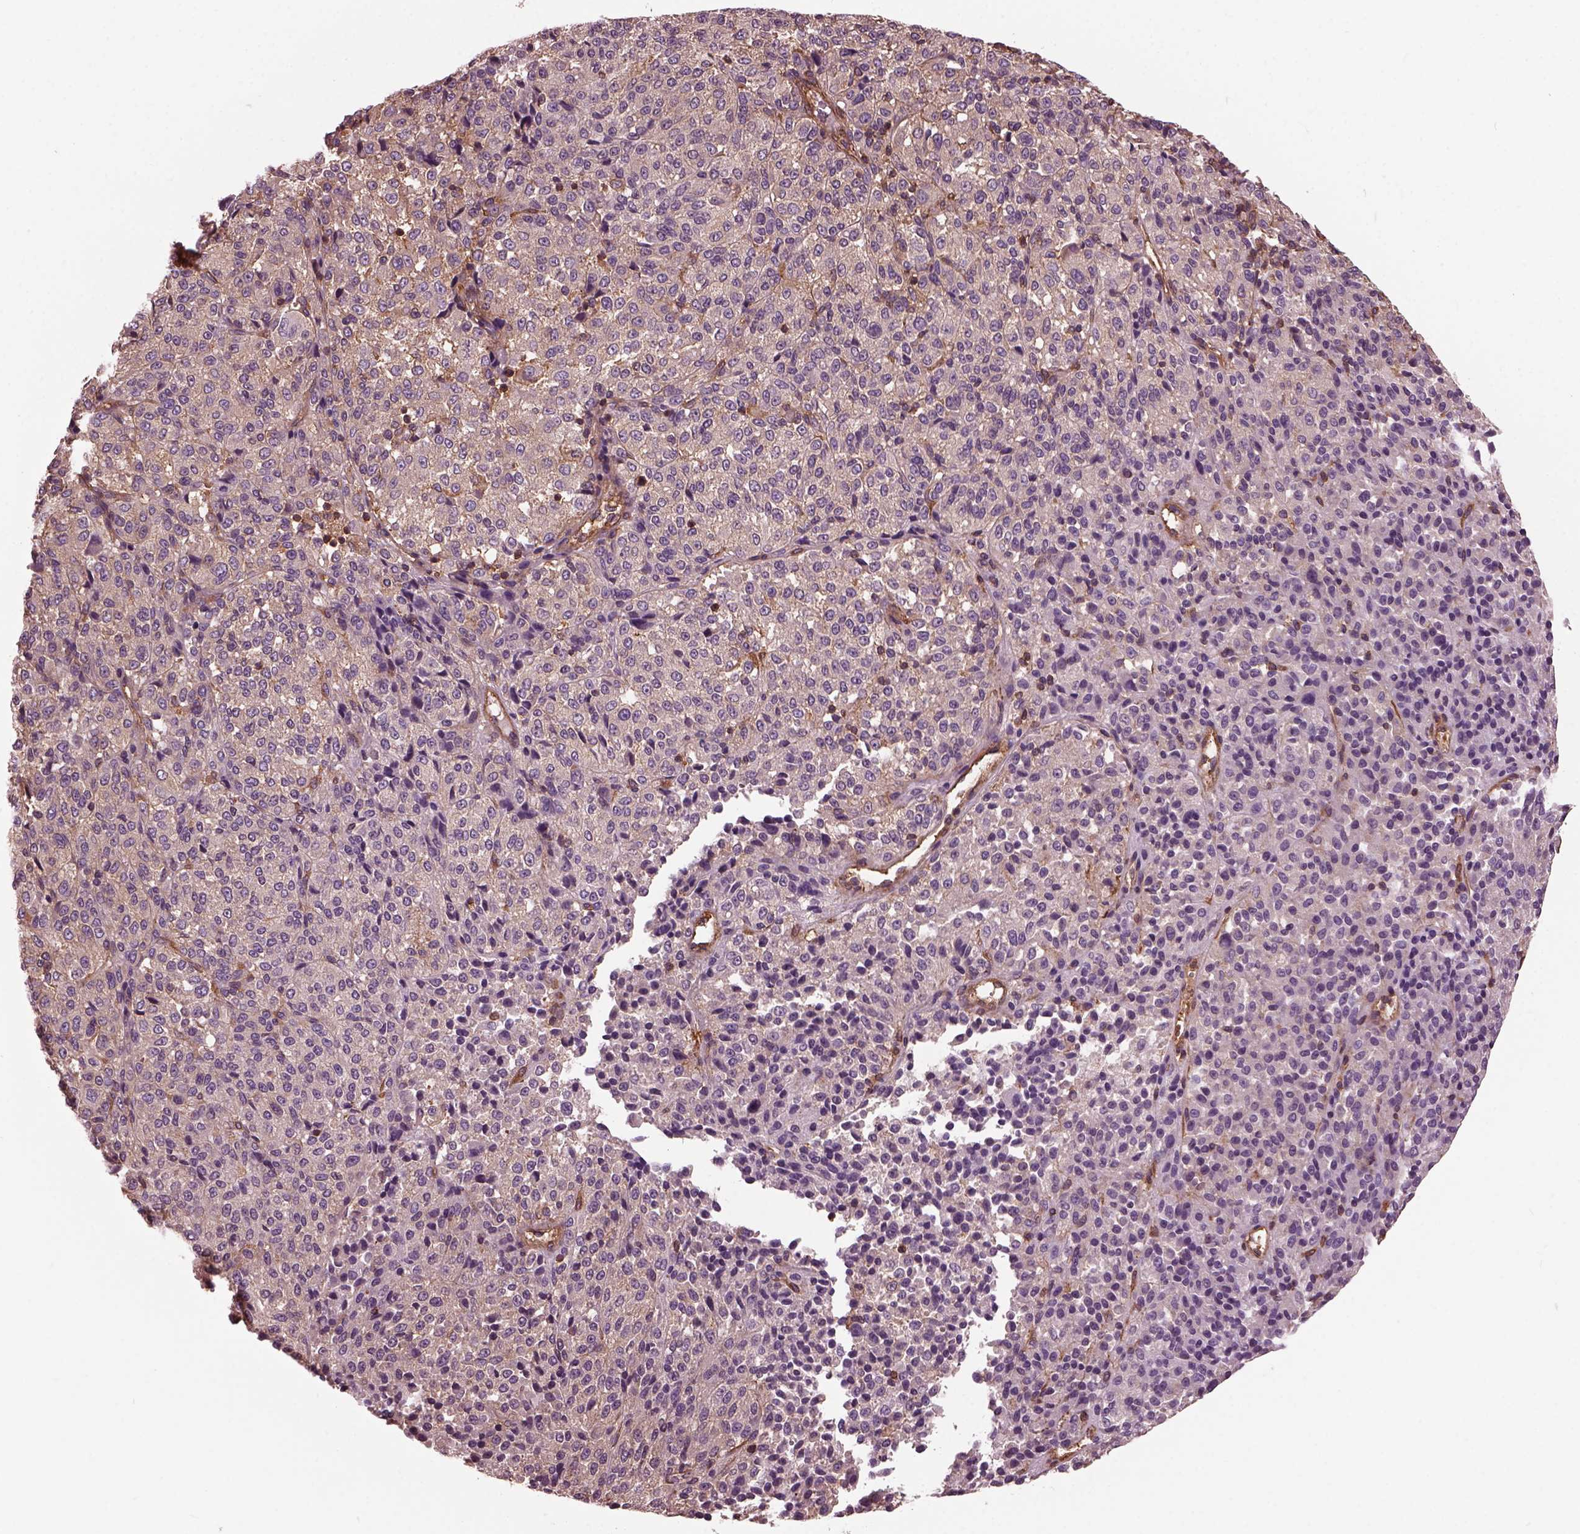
{"staining": {"intensity": "weak", "quantity": "25%-75%", "location": "cytoplasmic/membranous"}, "tissue": "melanoma", "cell_type": "Tumor cells", "image_type": "cancer", "snomed": [{"axis": "morphology", "description": "Malignant melanoma, Metastatic site"}, {"axis": "topography", "description": "Brain"}], "caption": "This is a micrograph of IHC staining of malignant melanoma (metastatic site), which shows weak positivity in the cytoplasmic/membranous of tumor cells.", "gene": "MYL6", "patient": {"sex": "female", "age": 56}}